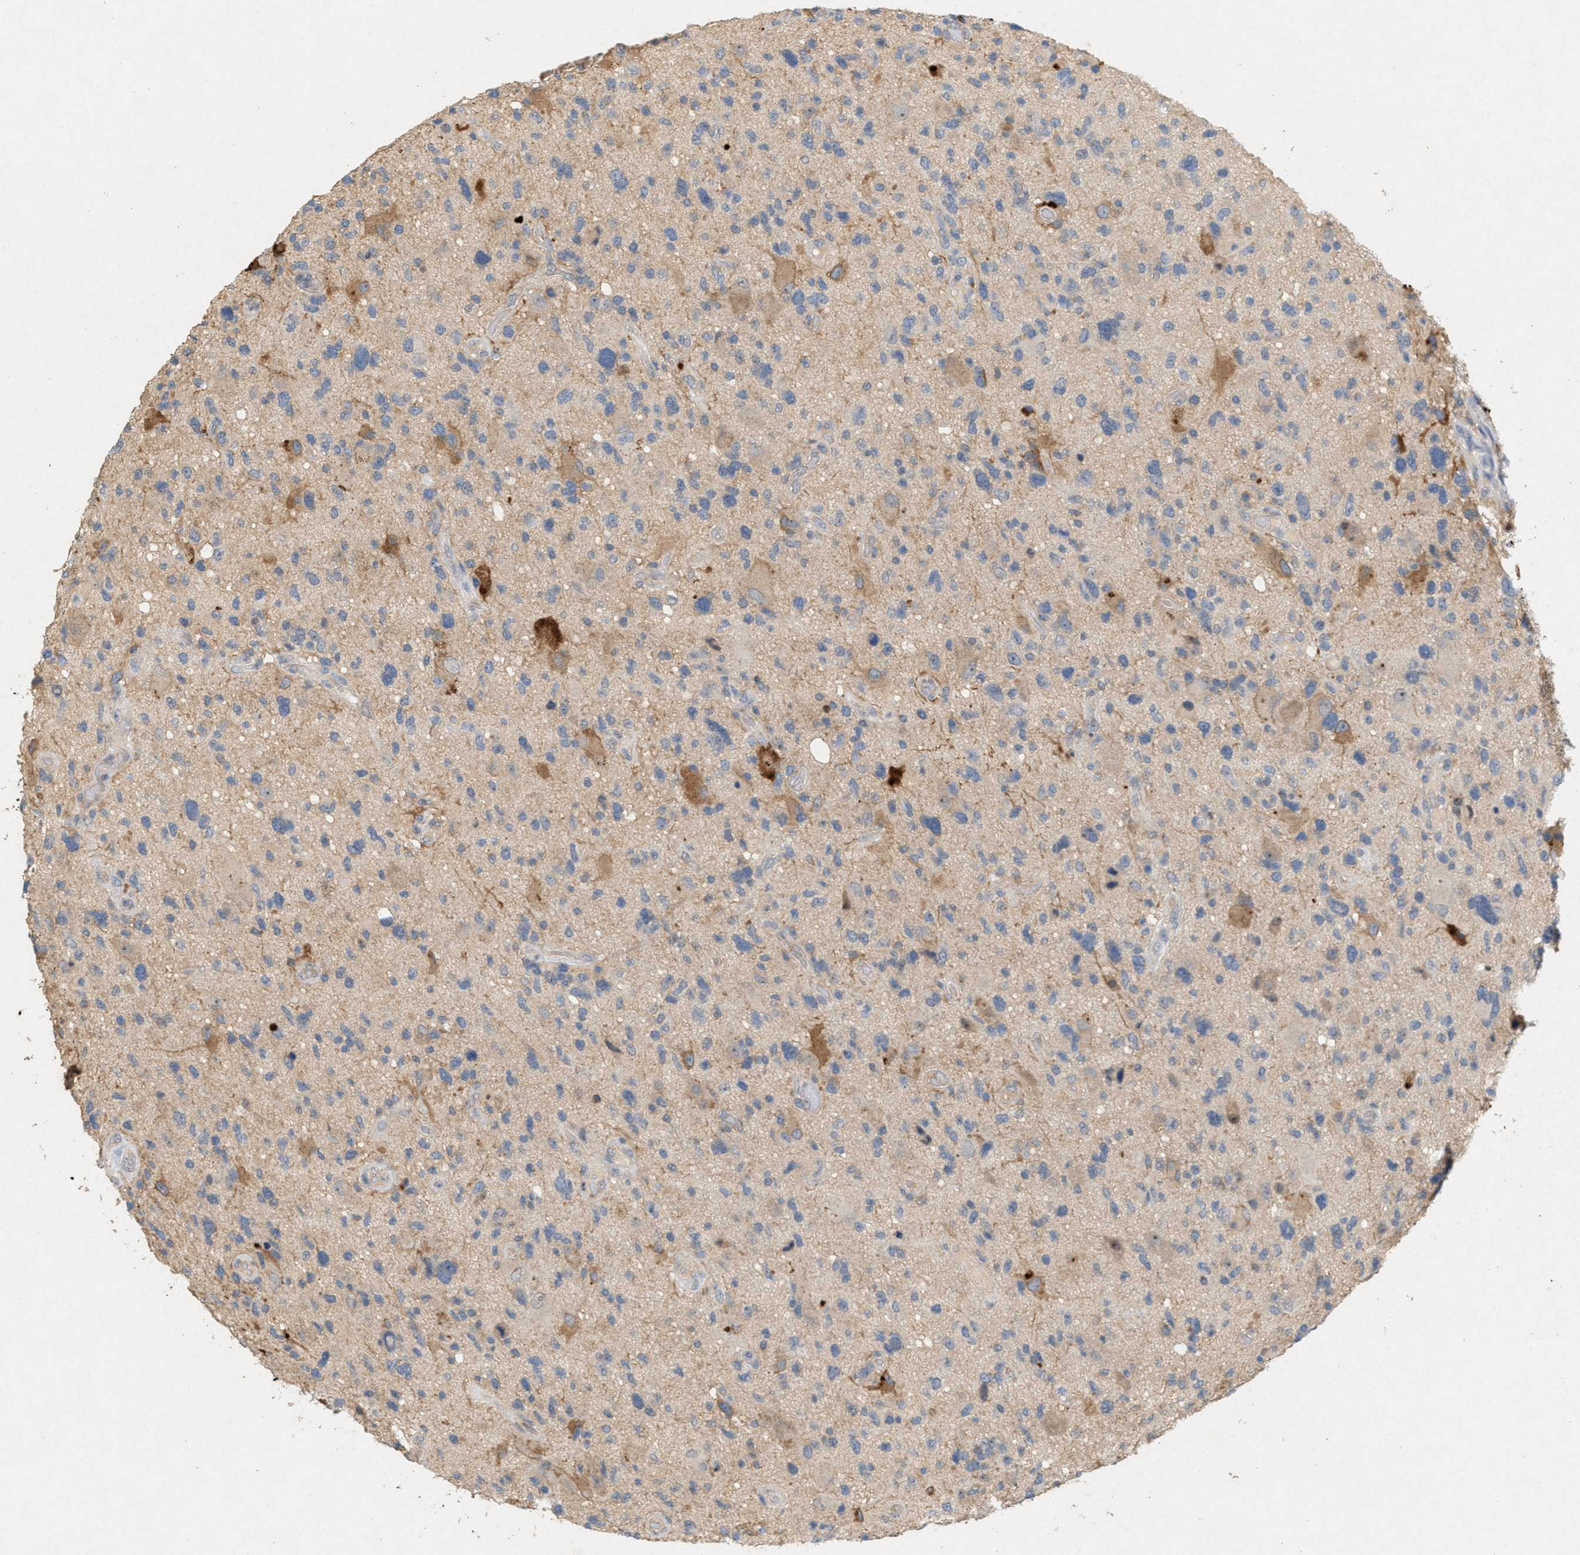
{"staining": {"intensity": "weak", "quantity": "25%-75%", "location": "cytoplasmic/membranous"}, "tissue": "glioma", "cell_type": "Tumor cells", "image_type": "cancer", "snomed": [{"axis": "morphology", "description": "Glioma, malignant, High grade"}, {"axis": "topography", "description": "Brain"}], "caption": "Glioma was stained to show a protein in brown. There is low levels of weak cytoplasmic/membranous staining in about 25%-75% of tumor cells.", "gene": "DCAF7", "patient": {"sex": "male", "age": 33}}